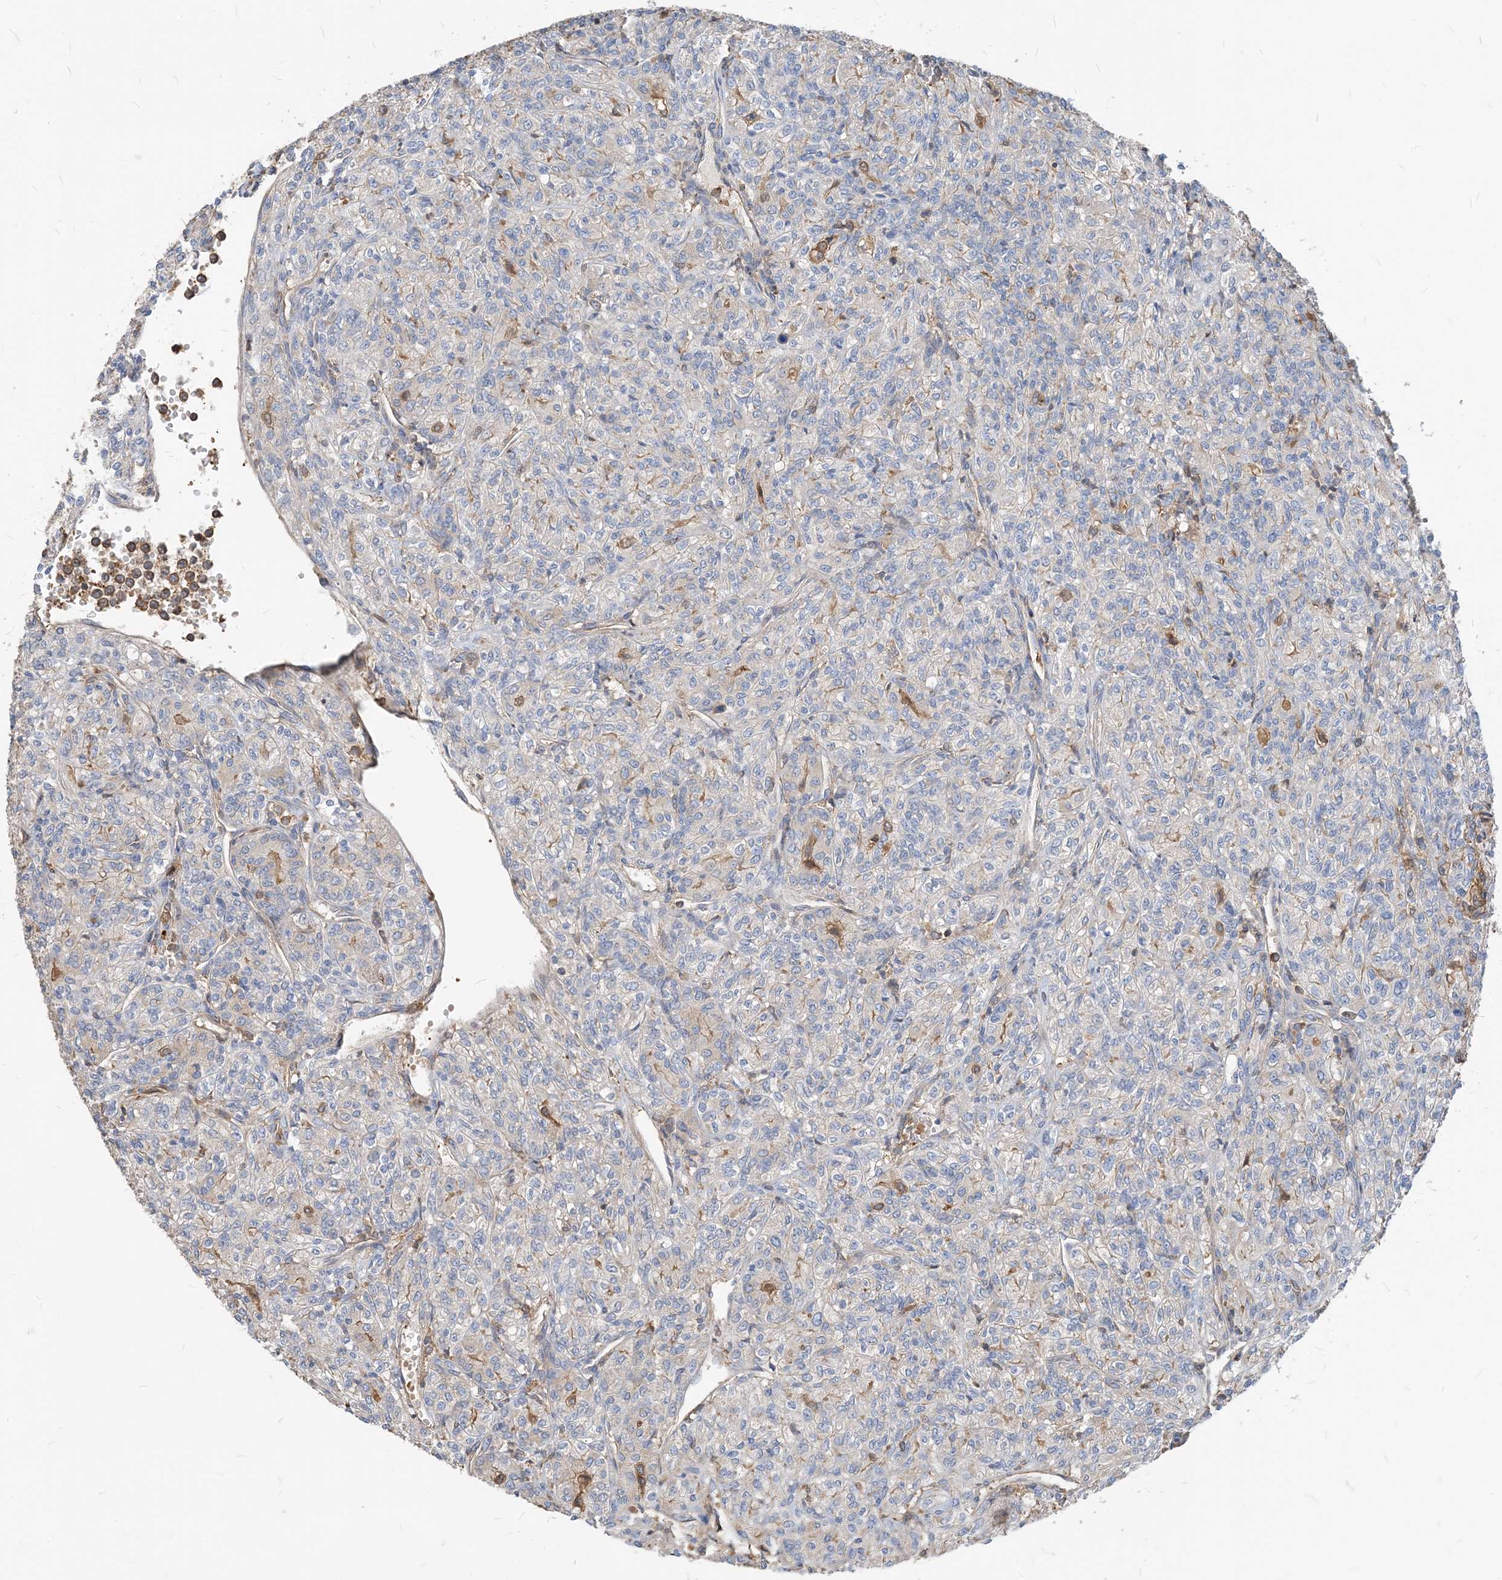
{"staining": {"intensity": "negative", "quantity": "none", "location": "none"}, "tissue": "renal cancer", "cell_type": "Tumor cells", "image_type": "cancer", "snomed": [{"axis": "morphology", "description": "Adenocarcinoma, NOS"}, {"axis": "topography", "description": "Kidney"}], "caption": "Renal cancer (adenocarcinoma) was stained to show a protein in brown. There is no significant expression in tumor cells.", "gene": "PARVG", "patient": {"sex": "male", "age": 77}}